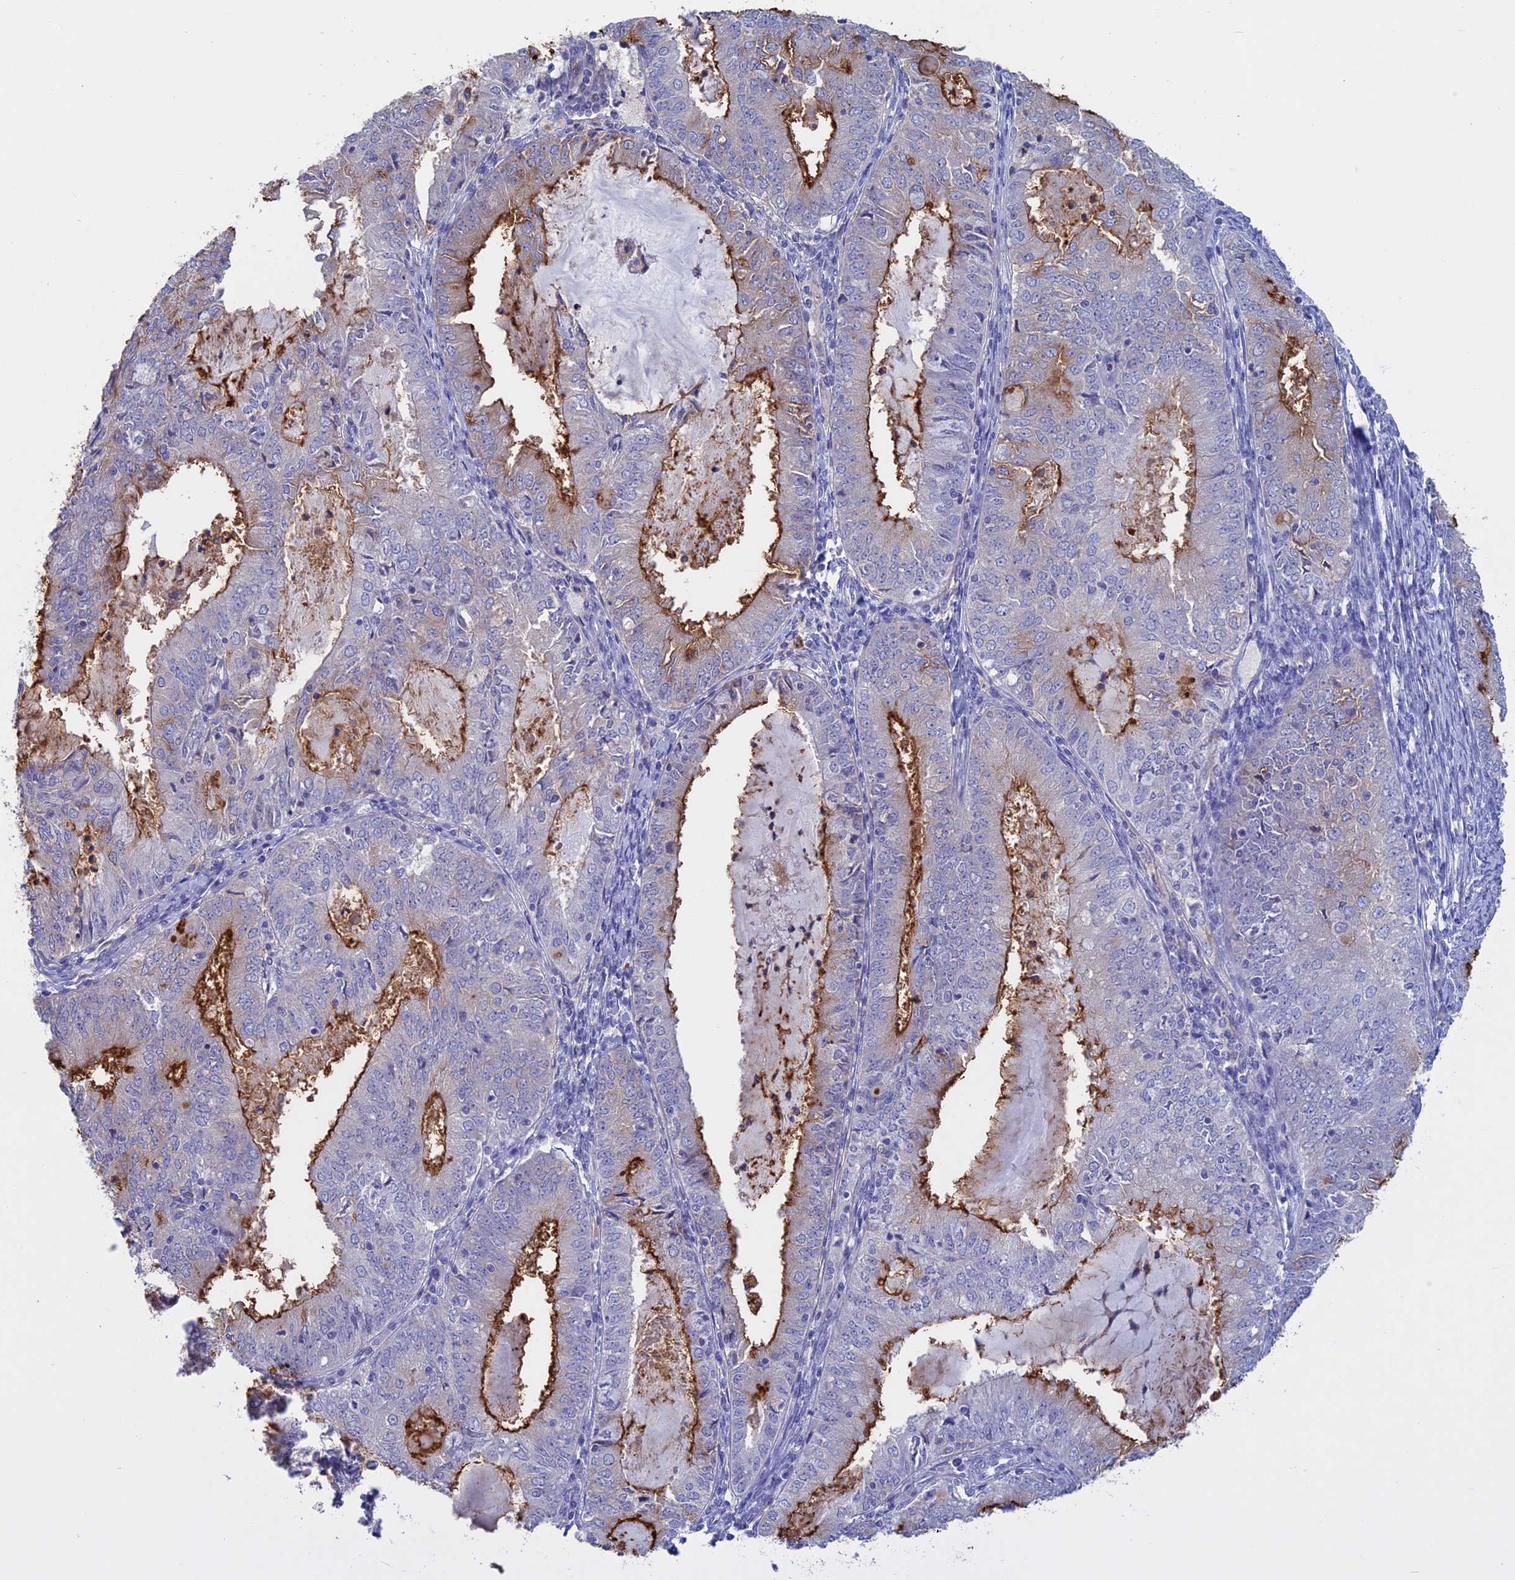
{"staining": {"intensity": "strong", "quantity": "25%-75%", "location": "cytoplasmic/membranous"}, "tissue": "endometrial cancer", "cell_type": "Tumor cells", "image_type": "cancer", "snomed": [{"axis": "morphology", "description": "Adenocarcinoma, NOS"}, {"axis": "topography", "description": "Endometrium"}], "caption": "There is high levels of strong cytoplasmic/membranous positivity in tumor cells of endometrial adenocarcinoma, as demonstrated by immunohistochemical staining (brown color).", "gene": "SLC2A6", "patient": {"sex": "female", "age": 57}}